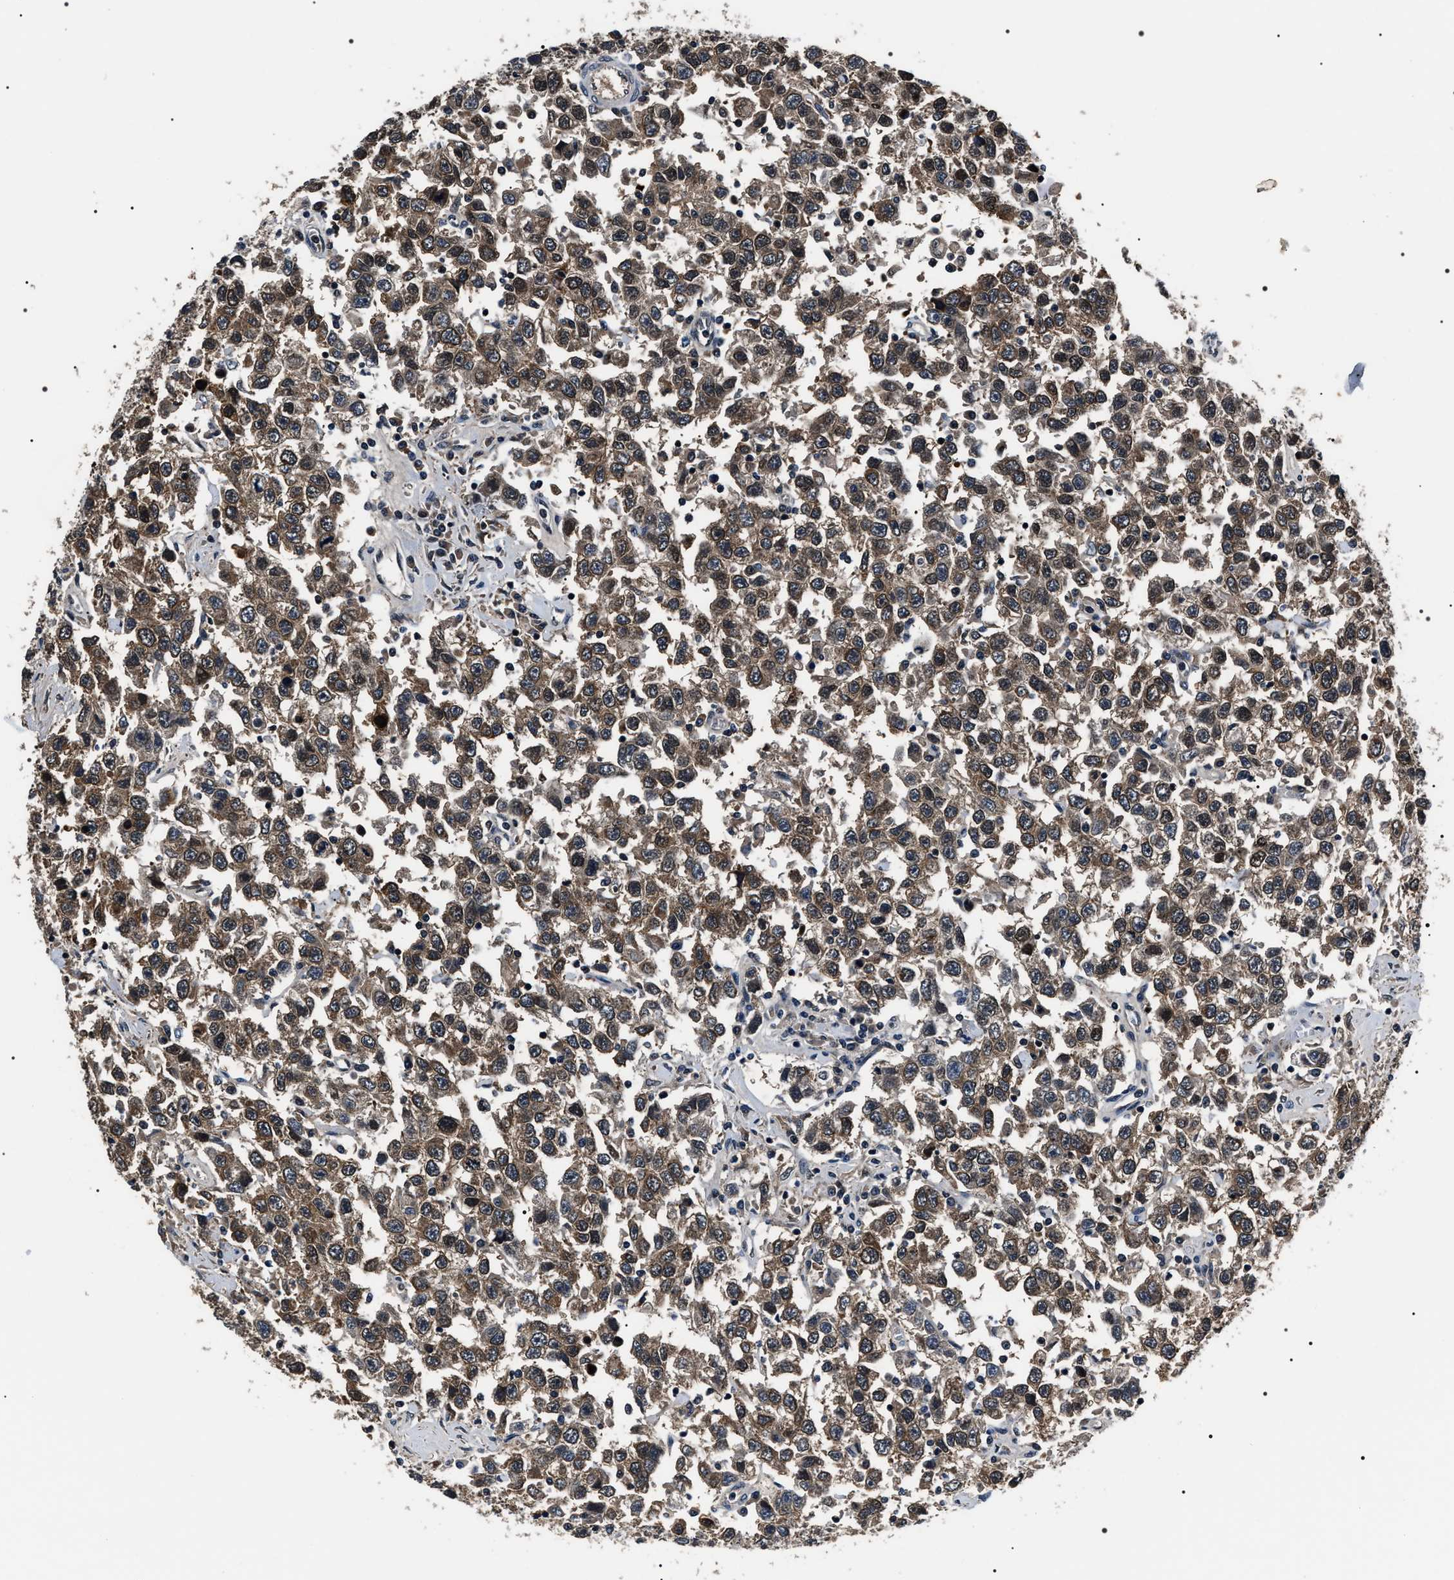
{"staining": {"intensity": "moderate", "quantity": ">75%", "location": "cytoplasmic/membranous"}, "tissue": "testis cancer", "cell_type": "Tumor cells", "image_type": "cancer", "snomed": [{"axis": "morphology", "description": "Seminoma, NOS"}, {"axis": "topography", "description": "Testis"}], "caption": "This photomicrograph demonstrates testis cancer stained with immunohistochemistry (IHC) to label a protein in brown. The cytoplasmic/membranous of tumor cells show moderate positivity for the protein. Nuclei are counter-stained blue.", "gene": "SIPA1", "patient": {"sex": "male", "age": 41}}